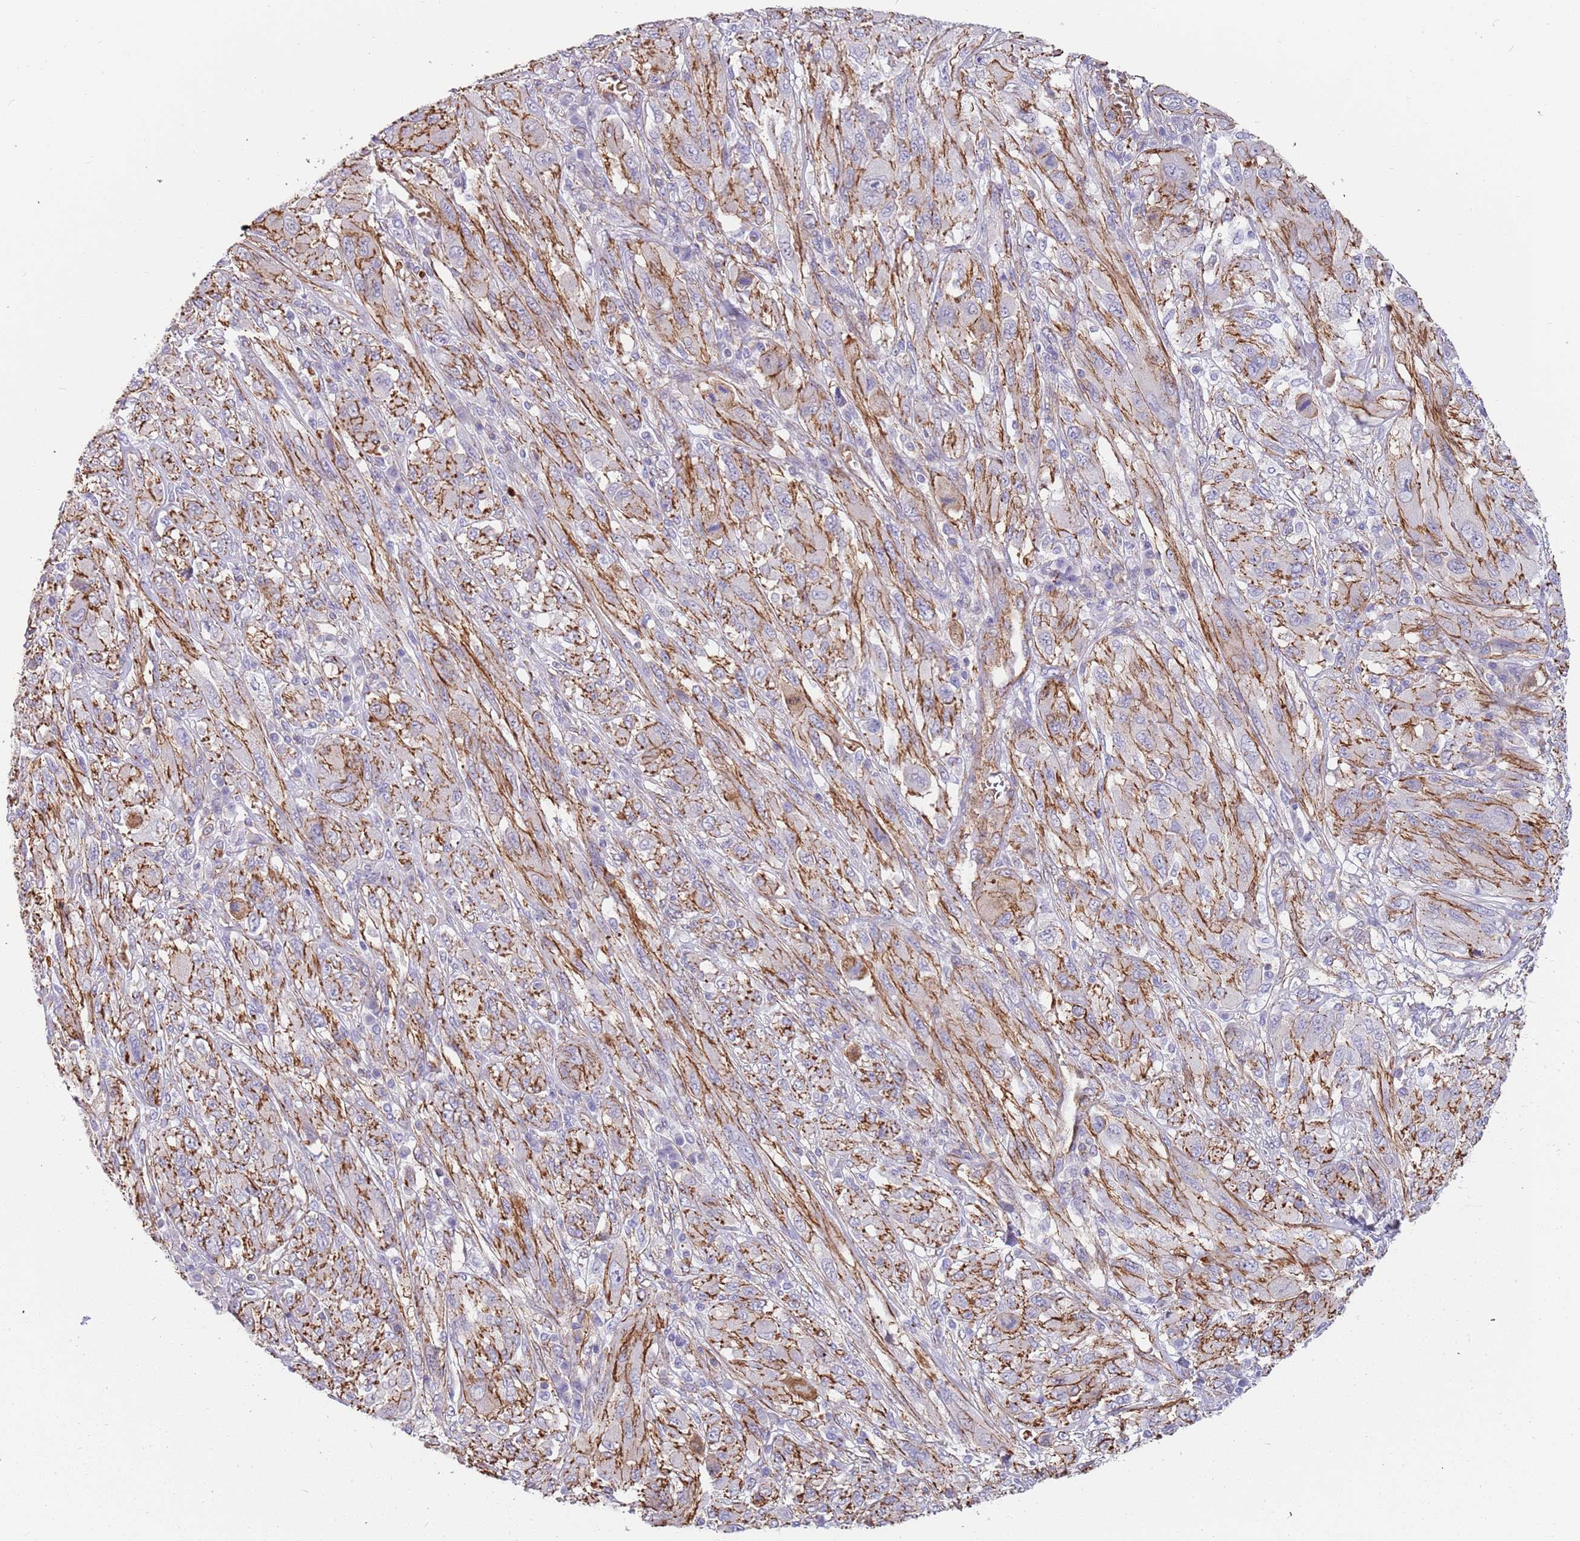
{"staining": {"intensity": "moderate", "quantity": ">75%", "location": "cytoplasmic/membranous"}, "tissue": "melanoma", "cell_type": "Tumor cells", "image_type": "cancer", "snomed": [{"axis": "morphology", "description": "Malignant melanoma, NOS"}, {"axis": "topography", "description": "Skin"}], "caption": "IHC of human malignant melanoma exhibits medium levels of moderate cytoplasmic/membranous staining in about >75% of tumor cells.", "gene": "GFRAL", "patient": {"sex": "female", "age": 91}}